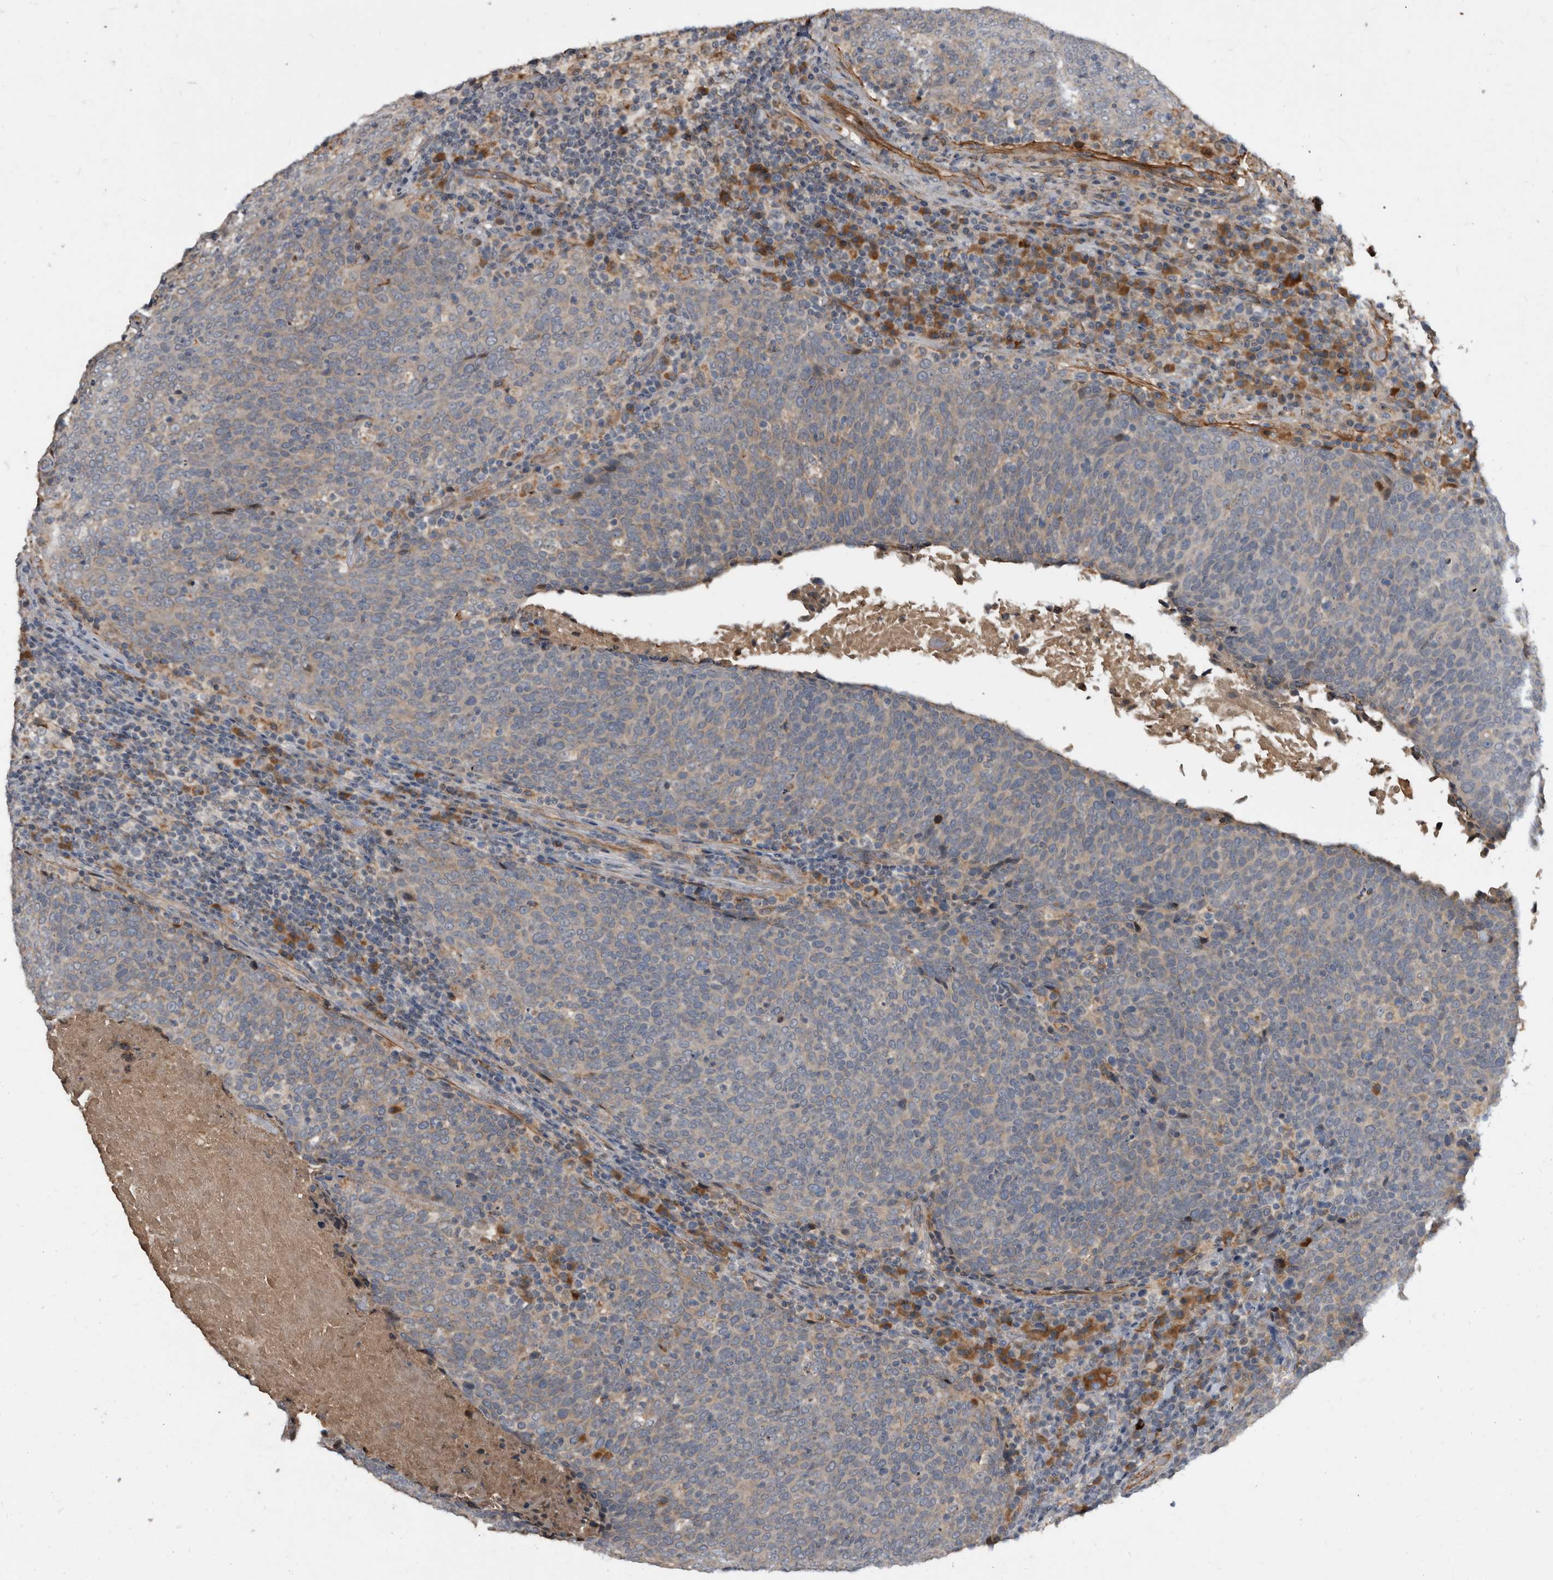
{"staining": {"intensity": "weak", "quantity": "<25%", "location": "cytoplasmic/membranous"}, "tissue": "head and neck cancer", "cell_type": "Tumor cells", "image_type": "cancer", "snomed": [{"axis": "morphology", "description": "Squamous cell carcinoma, NOS"}, {"axis": "morphology", "description": "Squamous cell carcinoma, metastatic, NOS"}, {"axis": "topography", "description": "Lymph node"}, {"axis": "topography", "description": "Head-Neck"}], "caption": "An image of head and neck squamous cell carcinoma stained for a protein reveals no brown staining in tumor cells. The staining is performed using DAB (3,3'-diaminobenzidine) brown chromogen with nuclei counter-stained in using hematoxylin.", "gene": "PI15", "patient": {"sex": "male", "age": 62}}